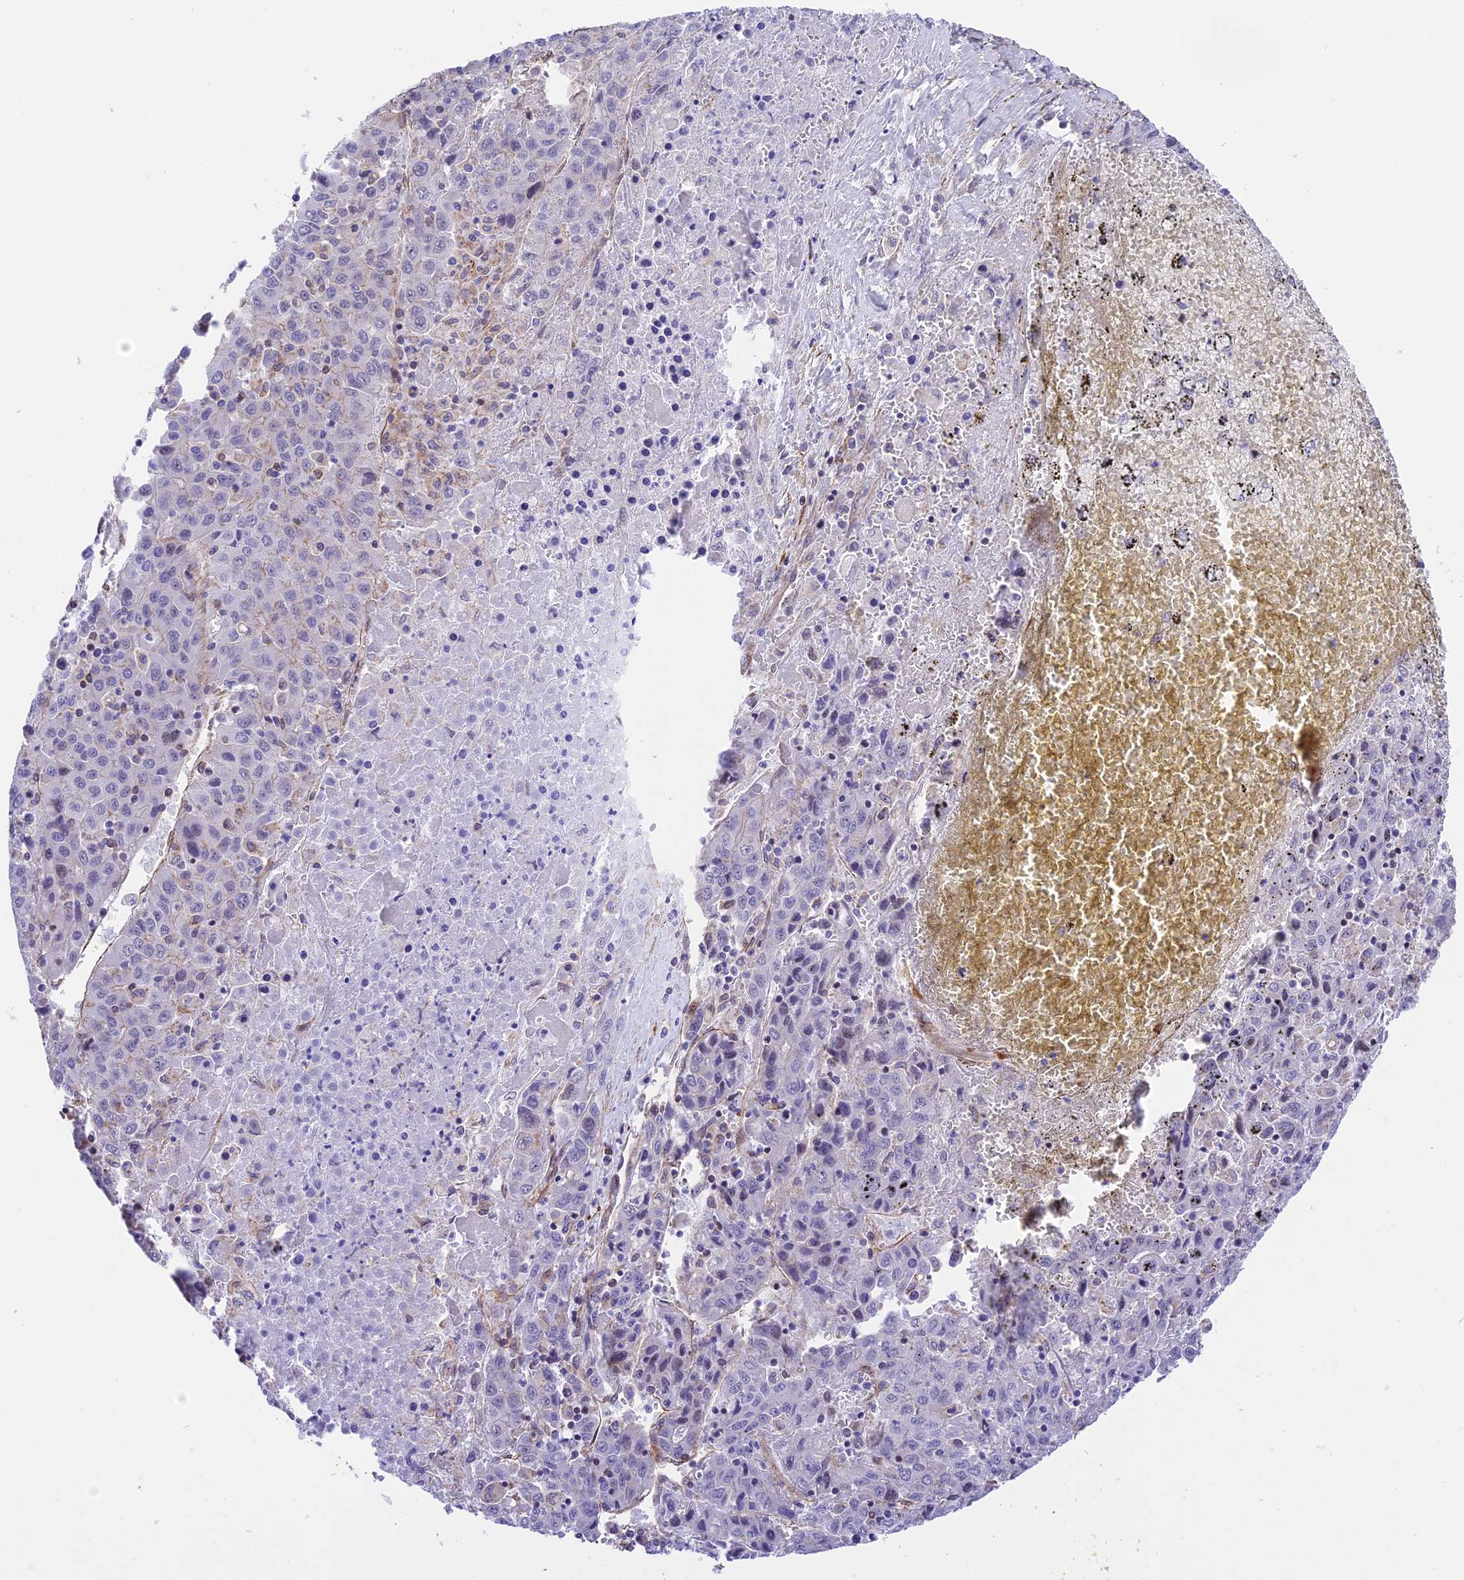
{"staining": {"intensity": "negative", "quantity": "none", "location": "none"}, "tissue": "liver cancer", "cell_type": "Tumor cells", "image_type": "cancer", "snomed": [{"axis": "morphology", "description": "Carcinoma, Hepatocellular, NOS"}, {"axis": "topography", "description": "Liver"}], "caption": "This is a image of immunohistochemistry (IHC) staining of liver hepatocellular carcinoma, which shows no staining in tumor cells.", "gene": "R3HDM4", "patient": {"sex": "female", "age": 53}}